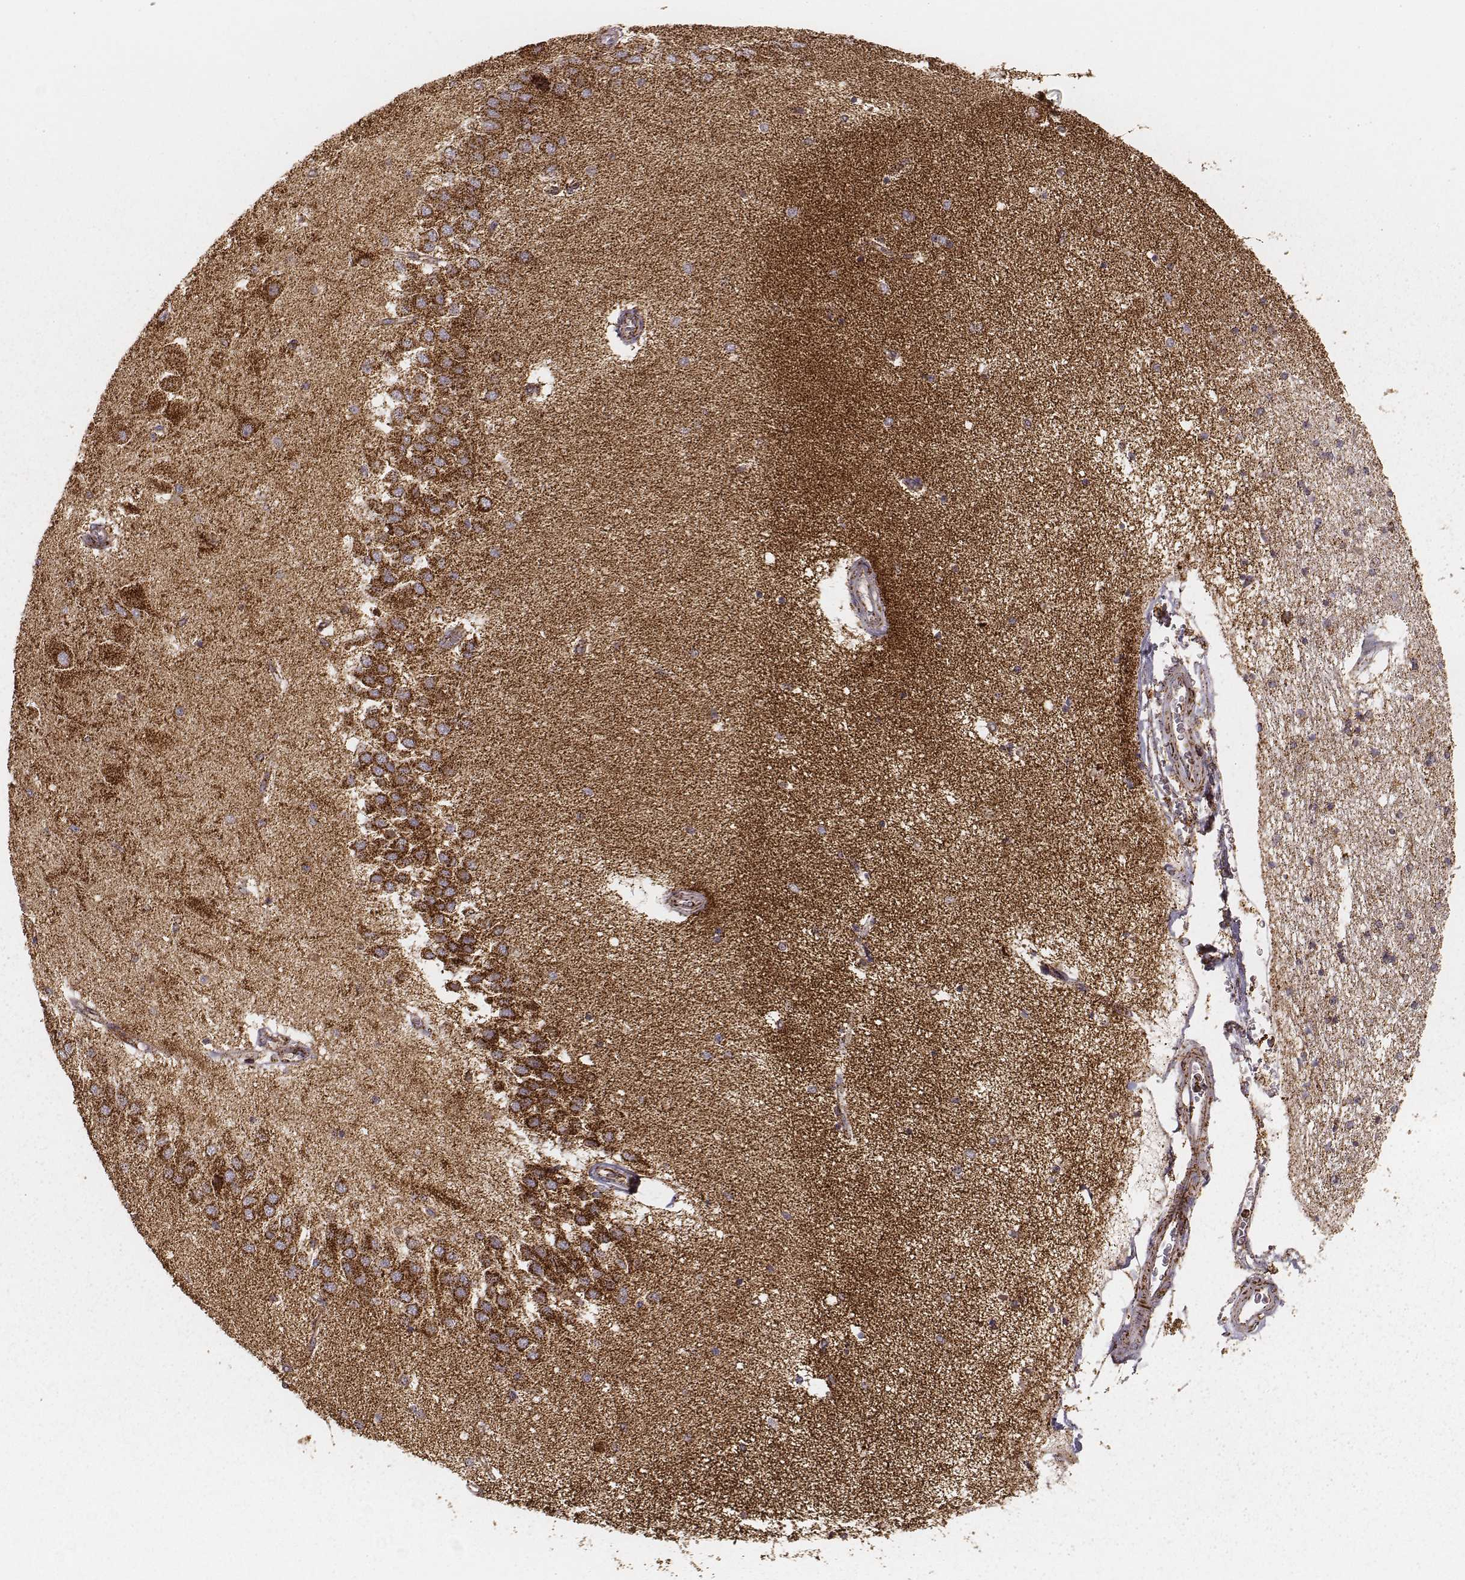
{"staining": {"intensity": "strong", "quantity": ">75%", "location": "cytoplasmic/membranous"}, "tissue": "hippocampus", "cell_type": "Glial cells", "image_type": "normal", "snomed": [{"axis": "morphology", "description": "Normal tissue, NOS"}, {"axis": "topography", "description": "Hippocampus"}], "caption": "The immunohistochemical stain shows strong cytoplasmic/membranous staining in glial cells of benign hippocampus.", "gene": "CS", "patient": {"sex": "female", "age": 54}}